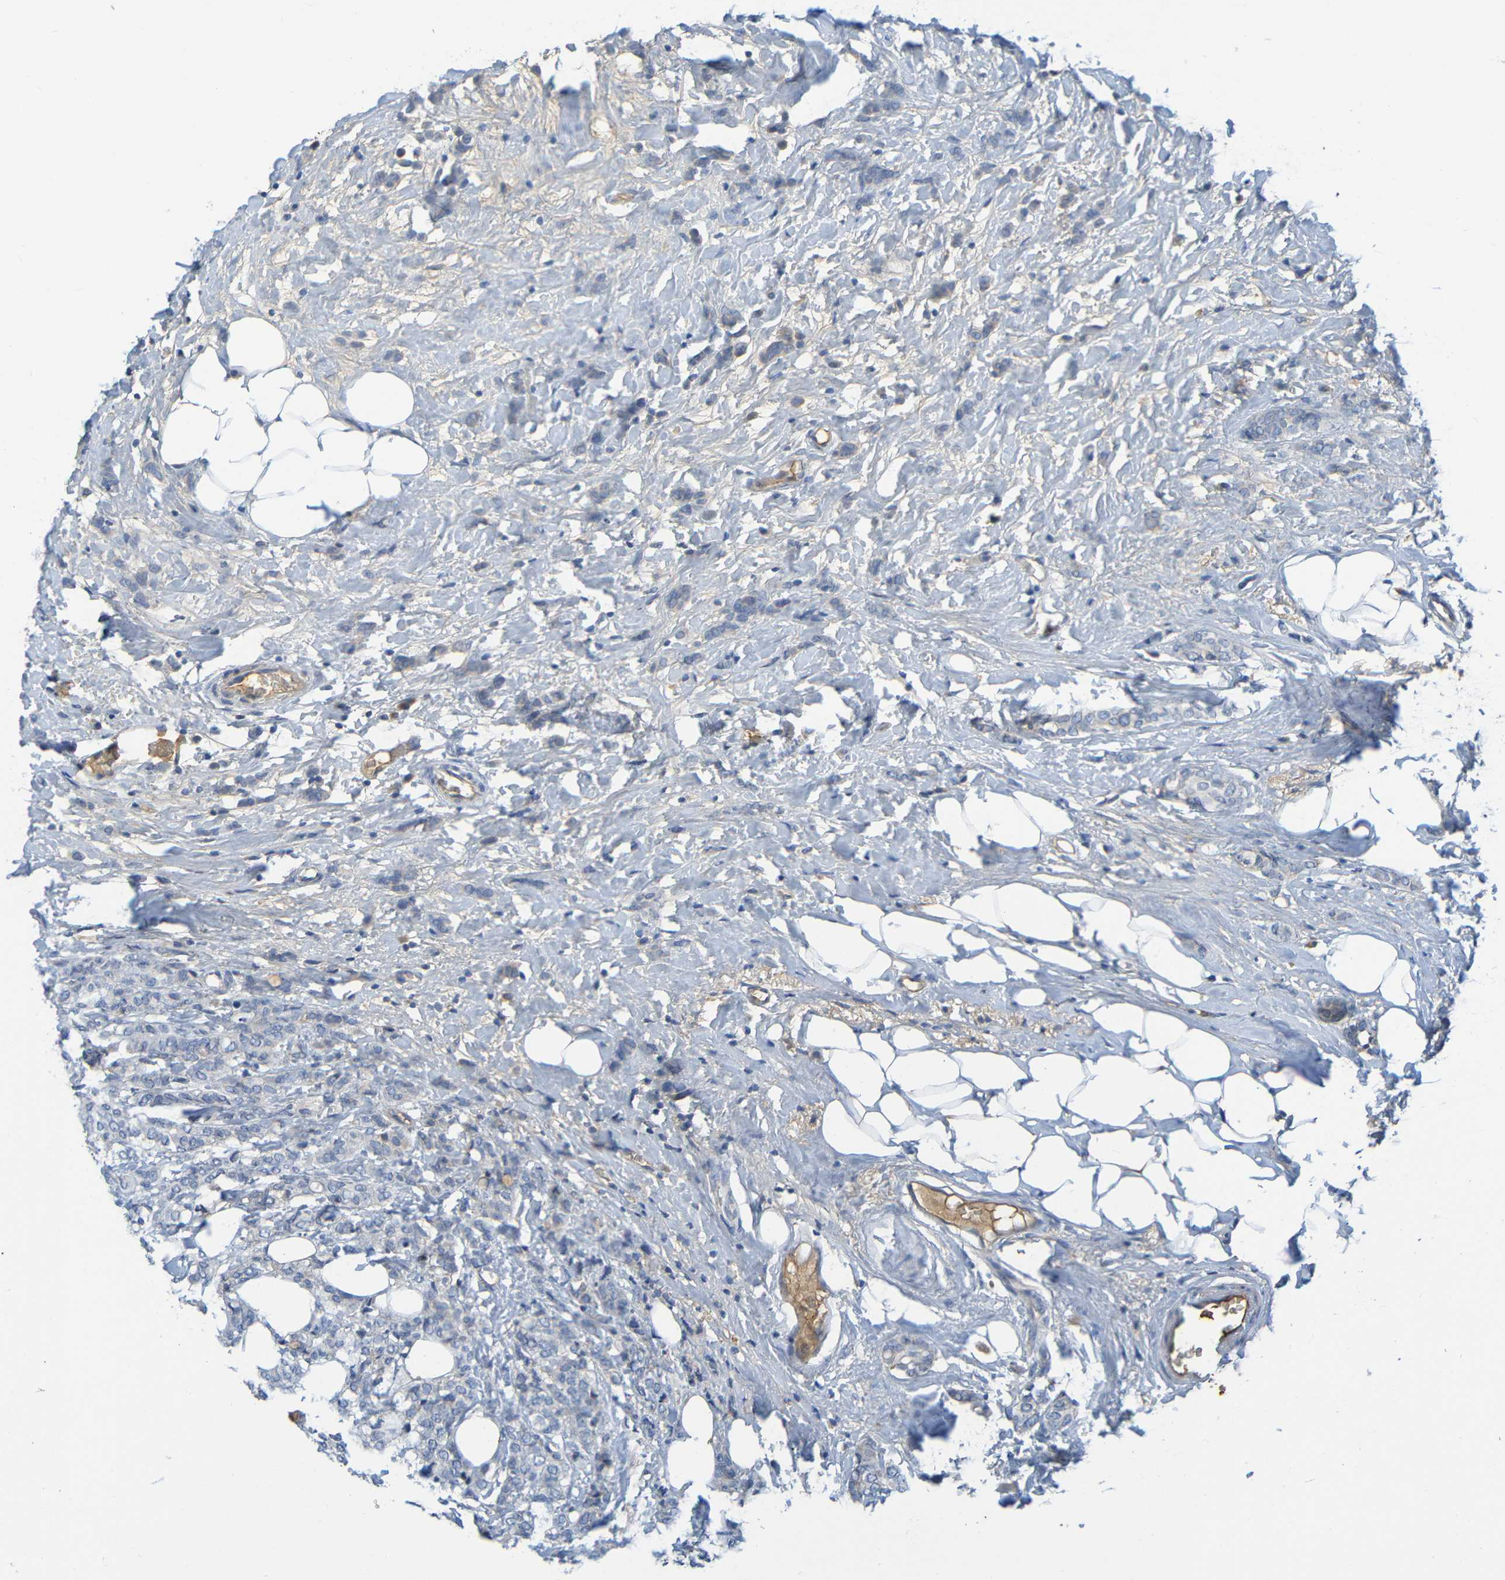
{"staining": {"intensity": "negative", "quantity": "none", "location": "none"}, "tissue": "breast cancer", "cell_type": "Tumor cells", "image_type": "cancer", "snomed": [{"axis": "morphology", "description": "Lobular carcinoma"}, {"axis": "topography", "description": "Breast"}], "caption": "Immunohistochemistry of lobular carcinoma (breast) demonstrates no expression in tumor cells. (DAB immunohistochemistry (IHC) visualized using brightfield microscopy, high magnification).", "gene": "C1QA", "patient": {"sex": "female", "age": 60}}